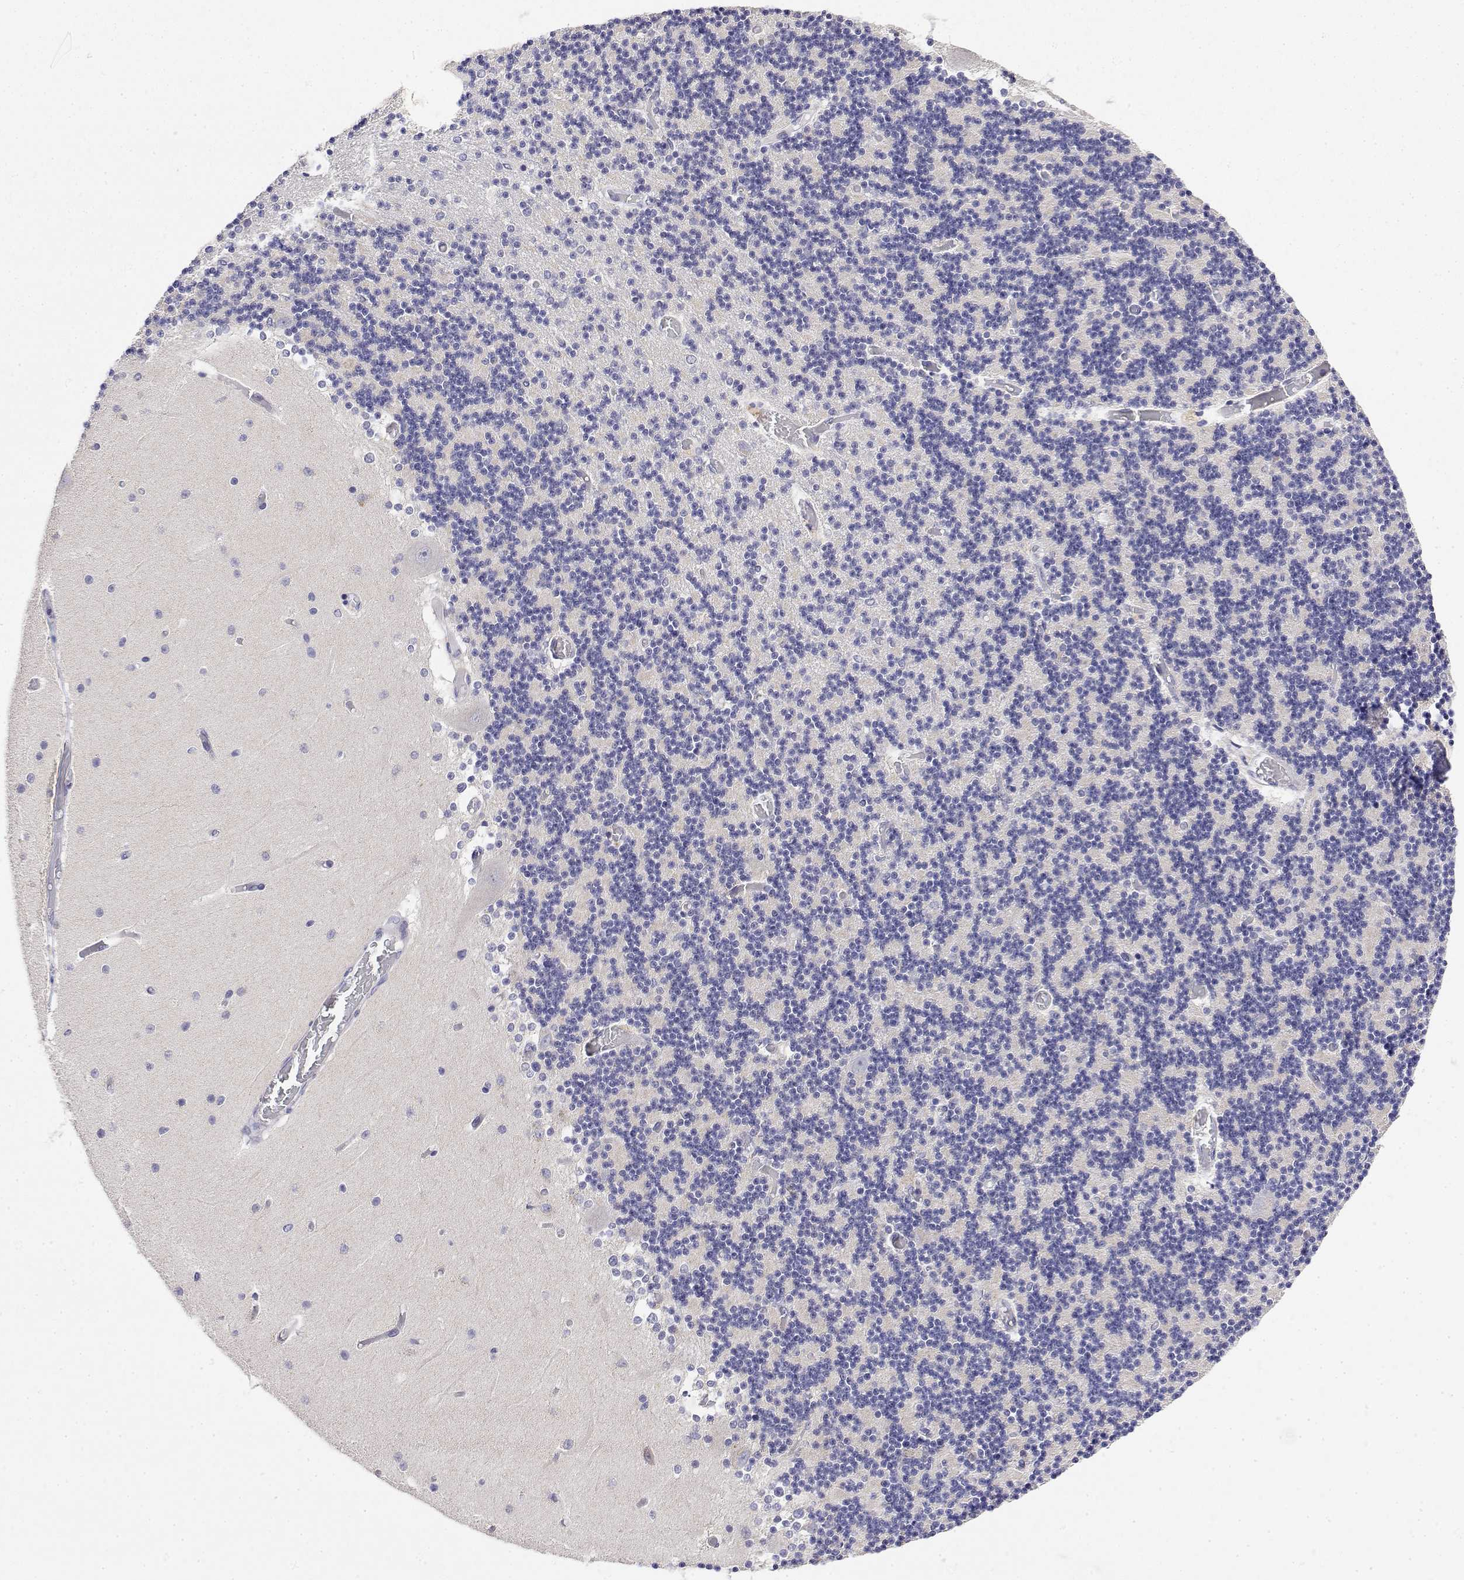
{"staining": {"intensity": "weak", "quantity": "<25%", "location": "cytoplasmic/membranous"}, "tissue": "cerebellum", "cell_type": "Cells in granular layer", "image_type": "normal", "snomed": [{"axis": "morphology", "description": "Normal tissue, NOS"}, {"axis": "topography", "description": "Cerebellum"}], "caption": "The histopathology image shows no staining of cells in granular layer in benign cerebellum. (DAB (3,3'-diaminobenzidine) IHC, high magnification).", "gene": "GADD45GIP1", "patient": {"sex": "female", "age": 28}}